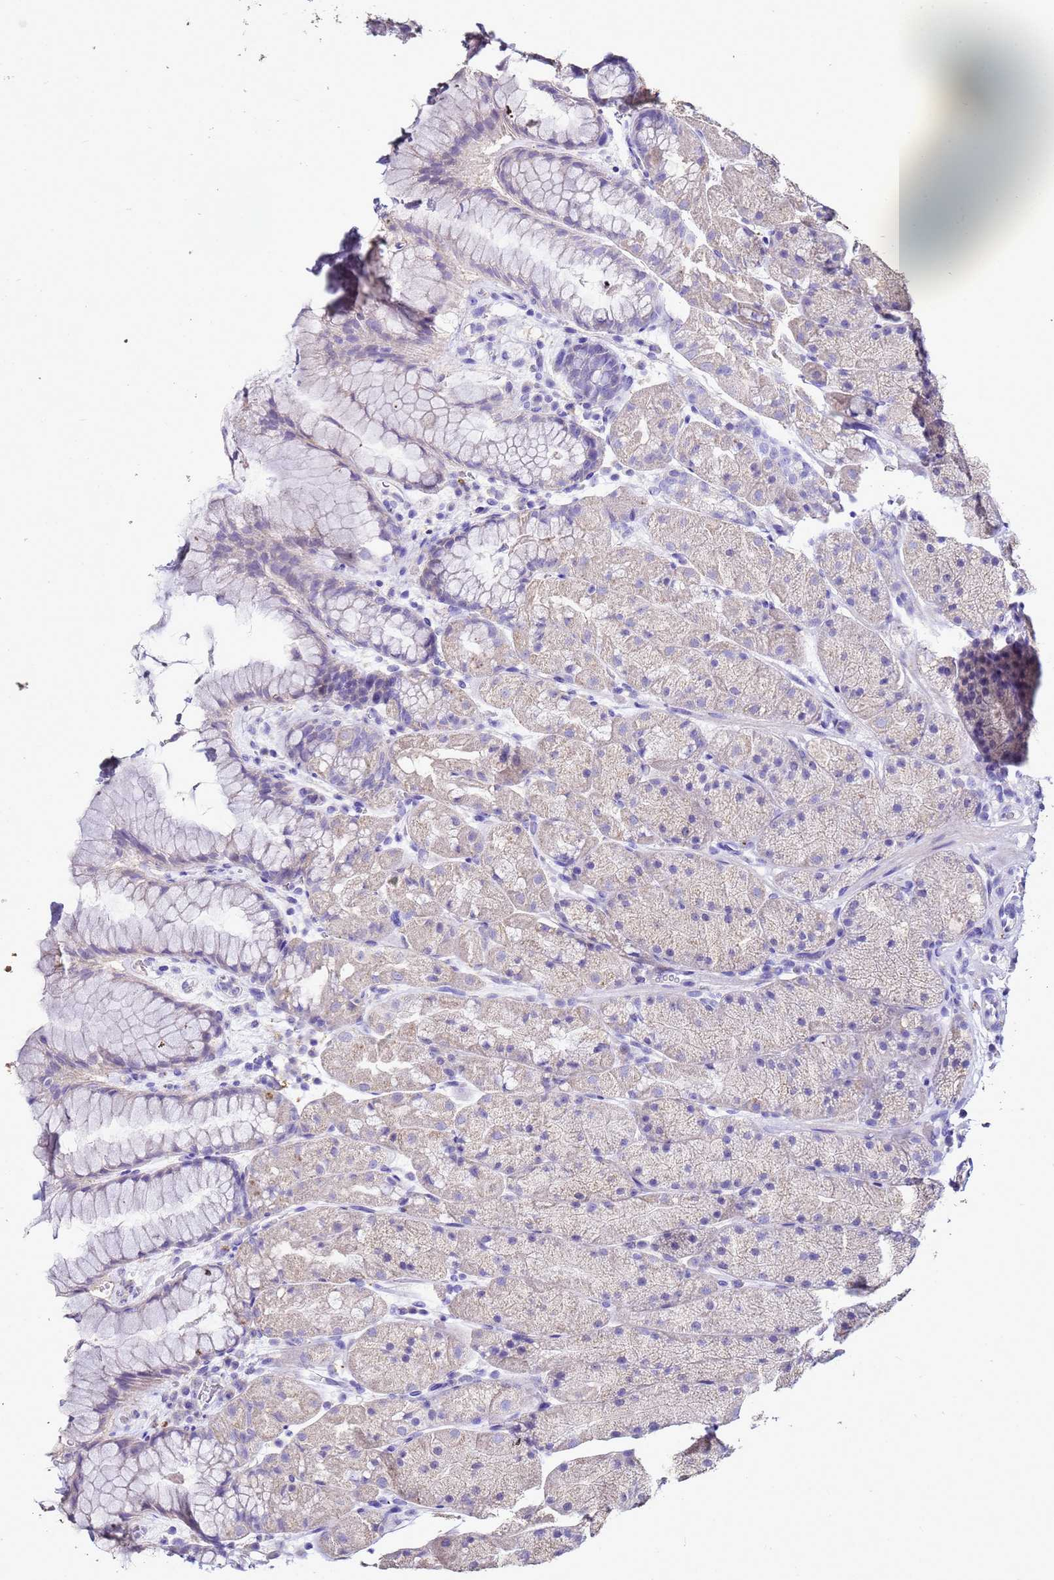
{"staining": {"intensity": "negative", "quantity": "none", "location": "none"}, "tissue": "stomach", "cell_type": "Glandular cells", "image_type": "normal", "snomed": [{"axis": "morphology", "description": "Normal tissue, NOS"}, {"axis": "topography", "description": "Stomach, upper"}, {"axis": "topography", "description": "Stomach, lower"}], "caption": "Glandular cells show no significant protein positivity in unremarkable stomach. (Brightfield microscopy of DAB (3,3'-diaminobenzidine) immunohistochemistry (IHC) at high magnification).", "gene": "S100A2", "patient": {"sex": "male", "age": 67}}